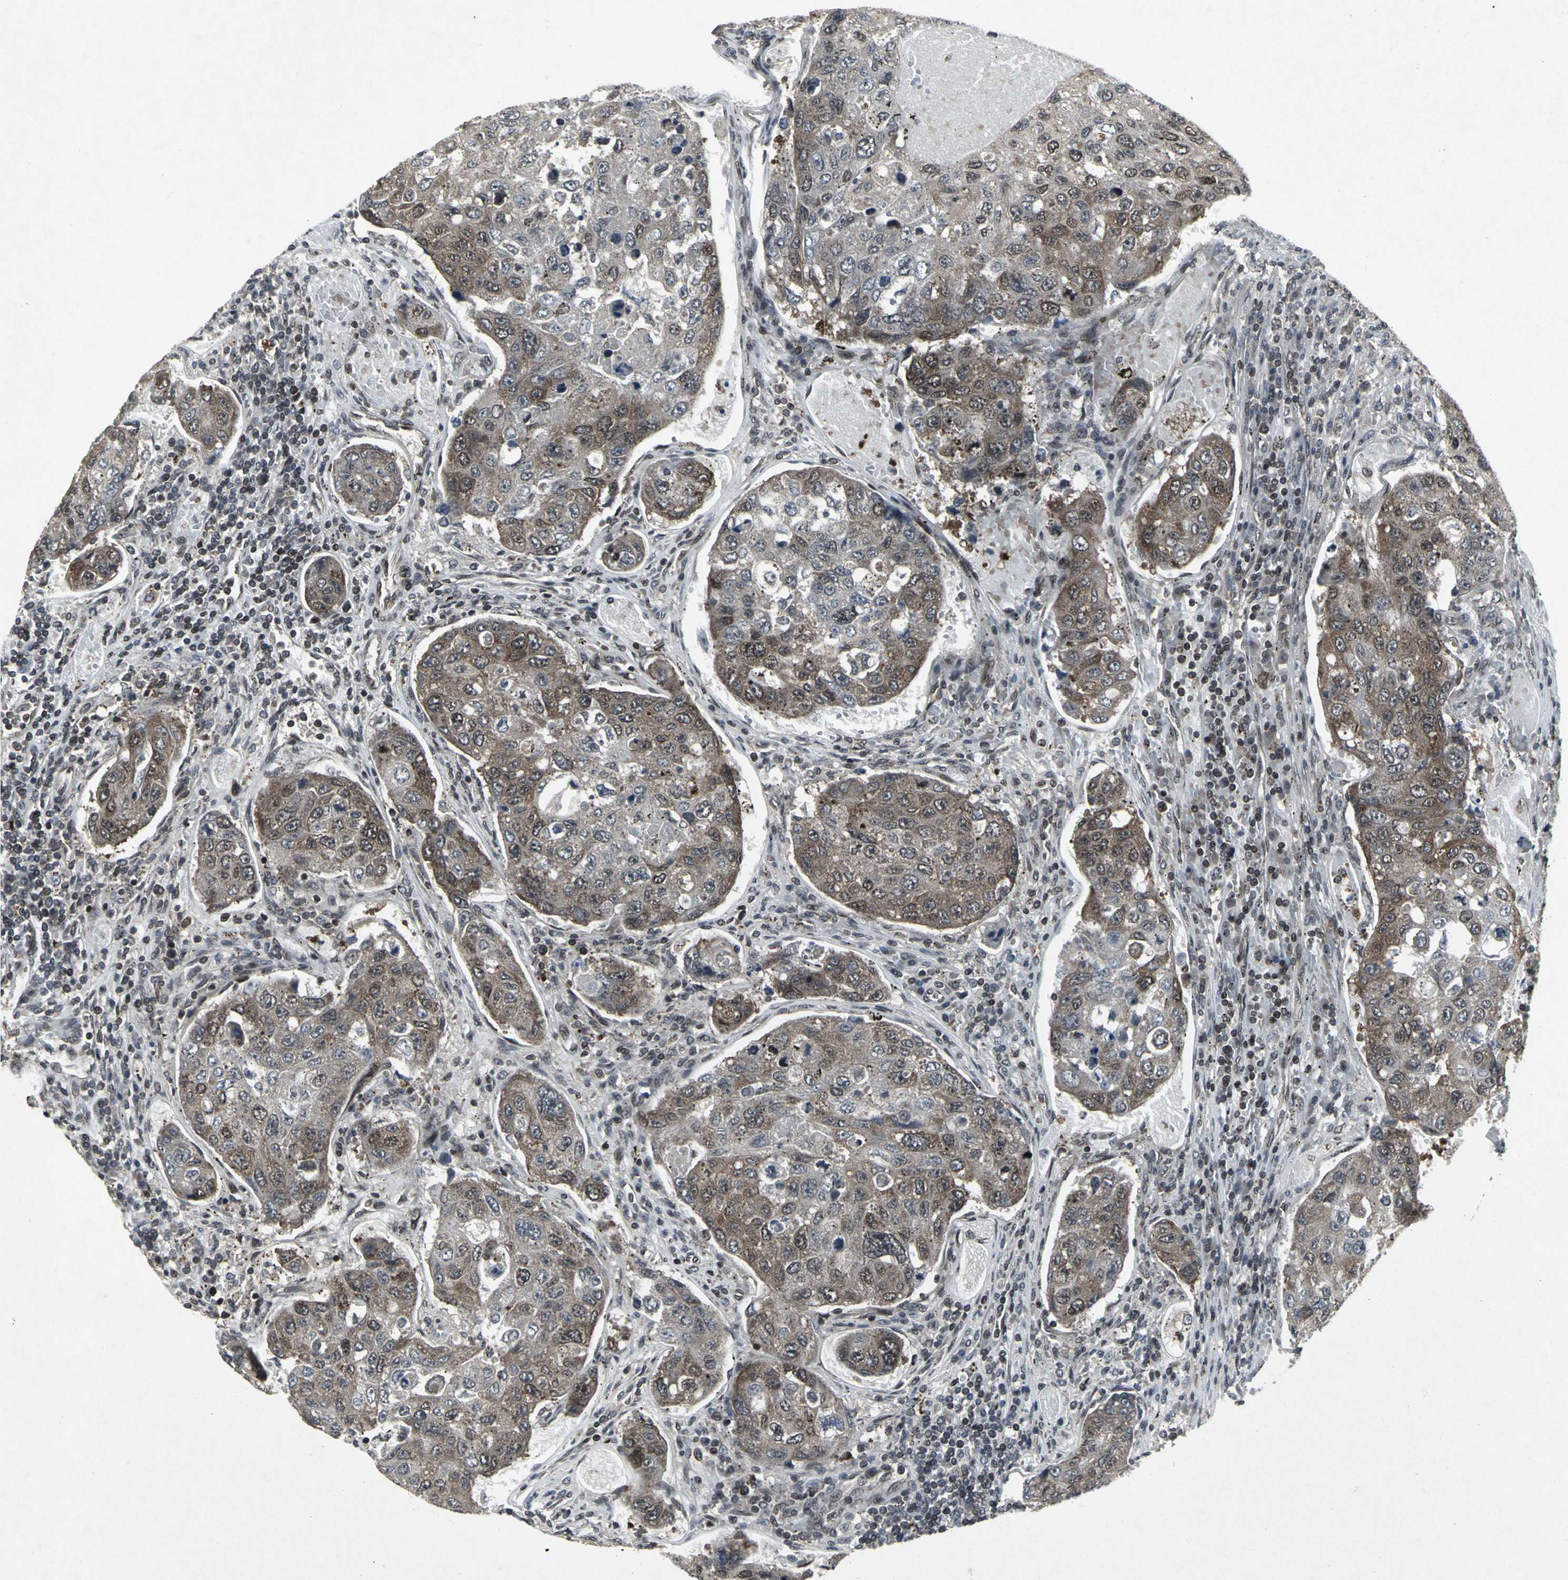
{"staining": {"intensity": "moderate", "quantity": ">75%", "location": "cytoplasmic/membranous"}, "tissue": "urothelial cancer", "cell_type": "Tumor cells", "image_type": "cancer", "snomed": [{"axis": "morphology", "description": "Urothelial carcinoma, High grade"}, {"axis": "topography", "description": "Lymph node"}, {"axis": "topography", "description": "Urinary bladder"}], "caption": "Urothelial cancer stained with IHC displays moderate cytoplasmic/membranous staining in about >75% of tumor cells. (DAB IHC with brightfield microscopy, high magnification).", "gene": "SH2B3", "patient": {"sex": "male", "age": 51}}